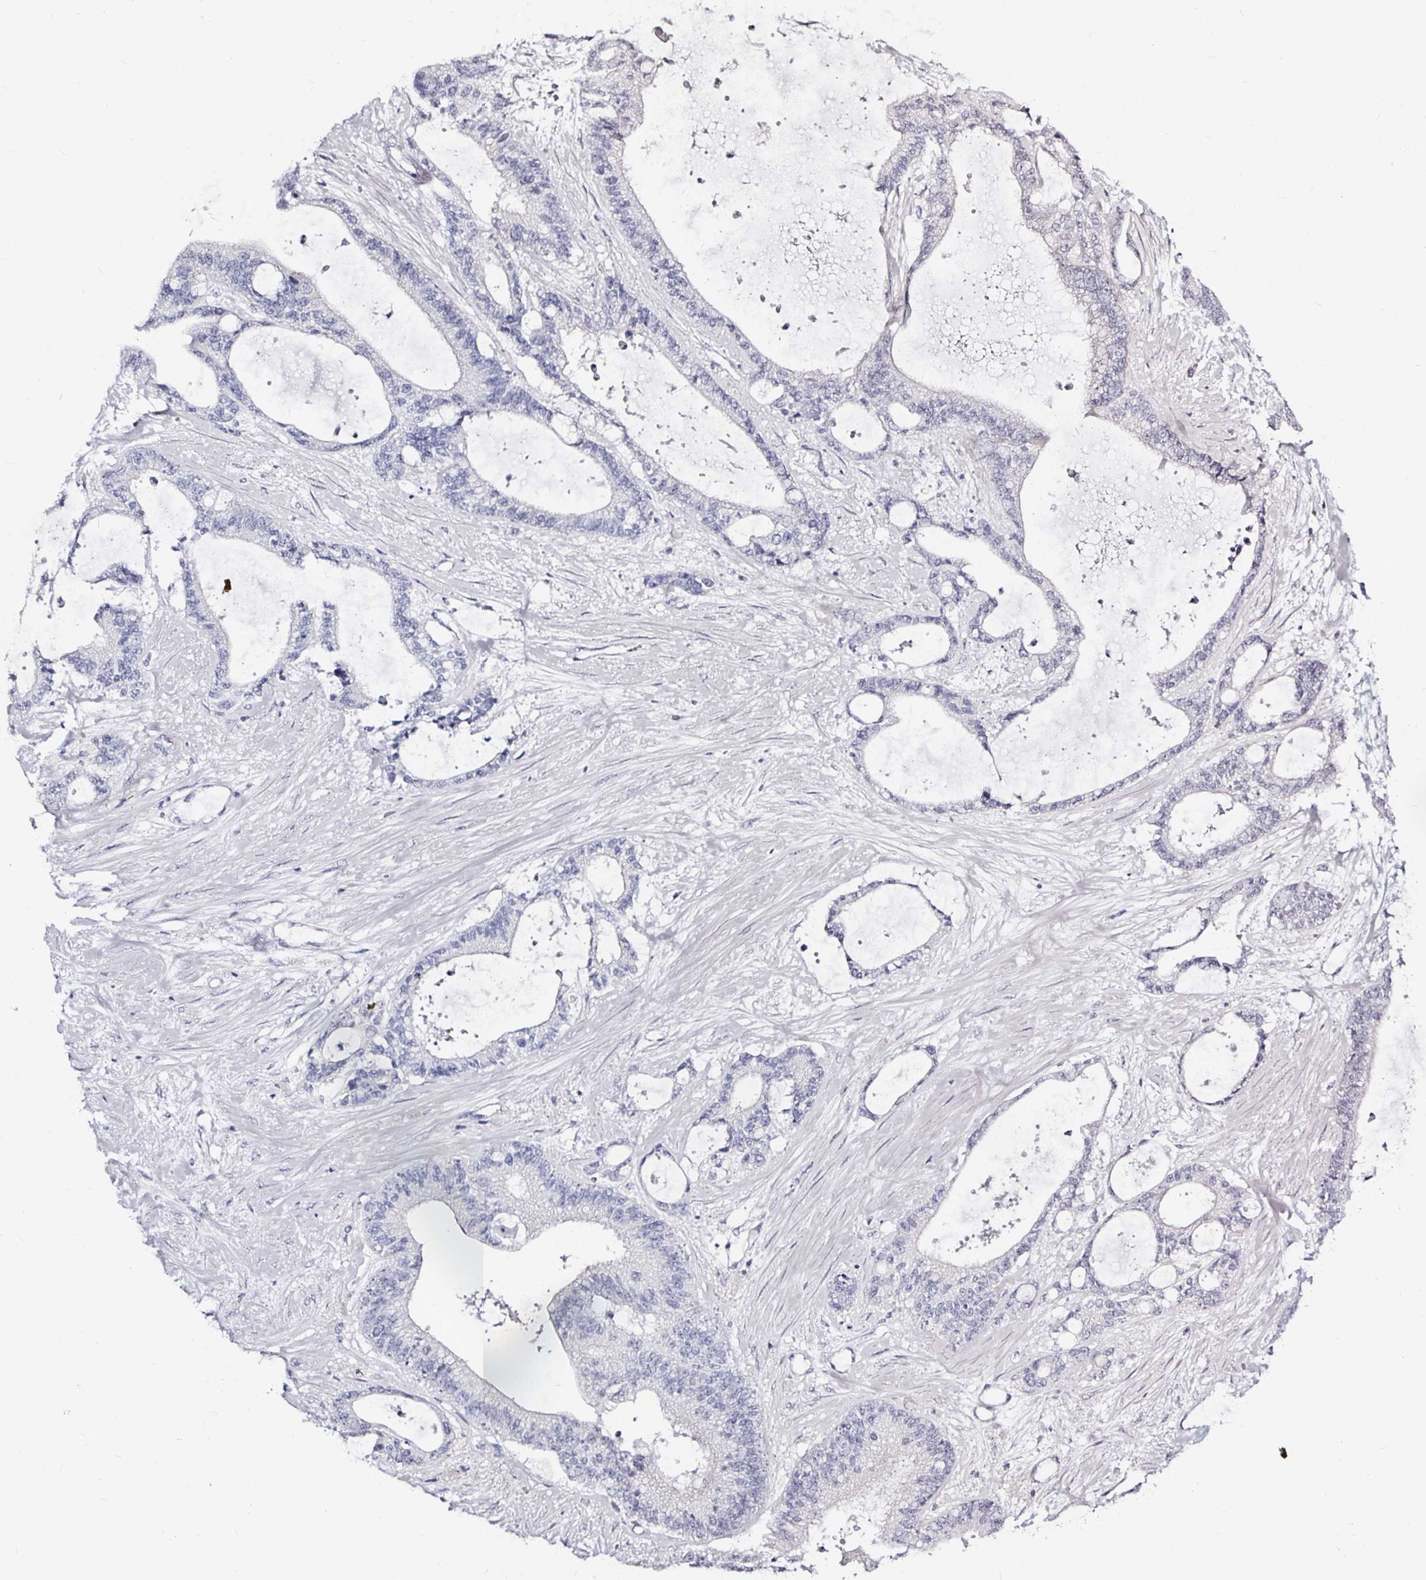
{"staining": {"intensity": "negative", "quantity": "none", "location": "none"}, "tissue": "liver cancer", "cell_type": "Tumor cells", "image_type": "cancer", "snomed": [{"axis": "morphology", "description": "Normal tissue, NOS"}, {"axis": "morphology", "description": "Cholangiocarcinoma"}, {"axis": "topography", "description": "Liver"}, {"axis": "topography", "description": "Peripheral nerve tissue"}], "caption": "Photomicrograph shows no significant protein staining in tumor cells of liver cancer.", "gene": "LUZP4", "patient": {"sex": "female", "age": 73}}